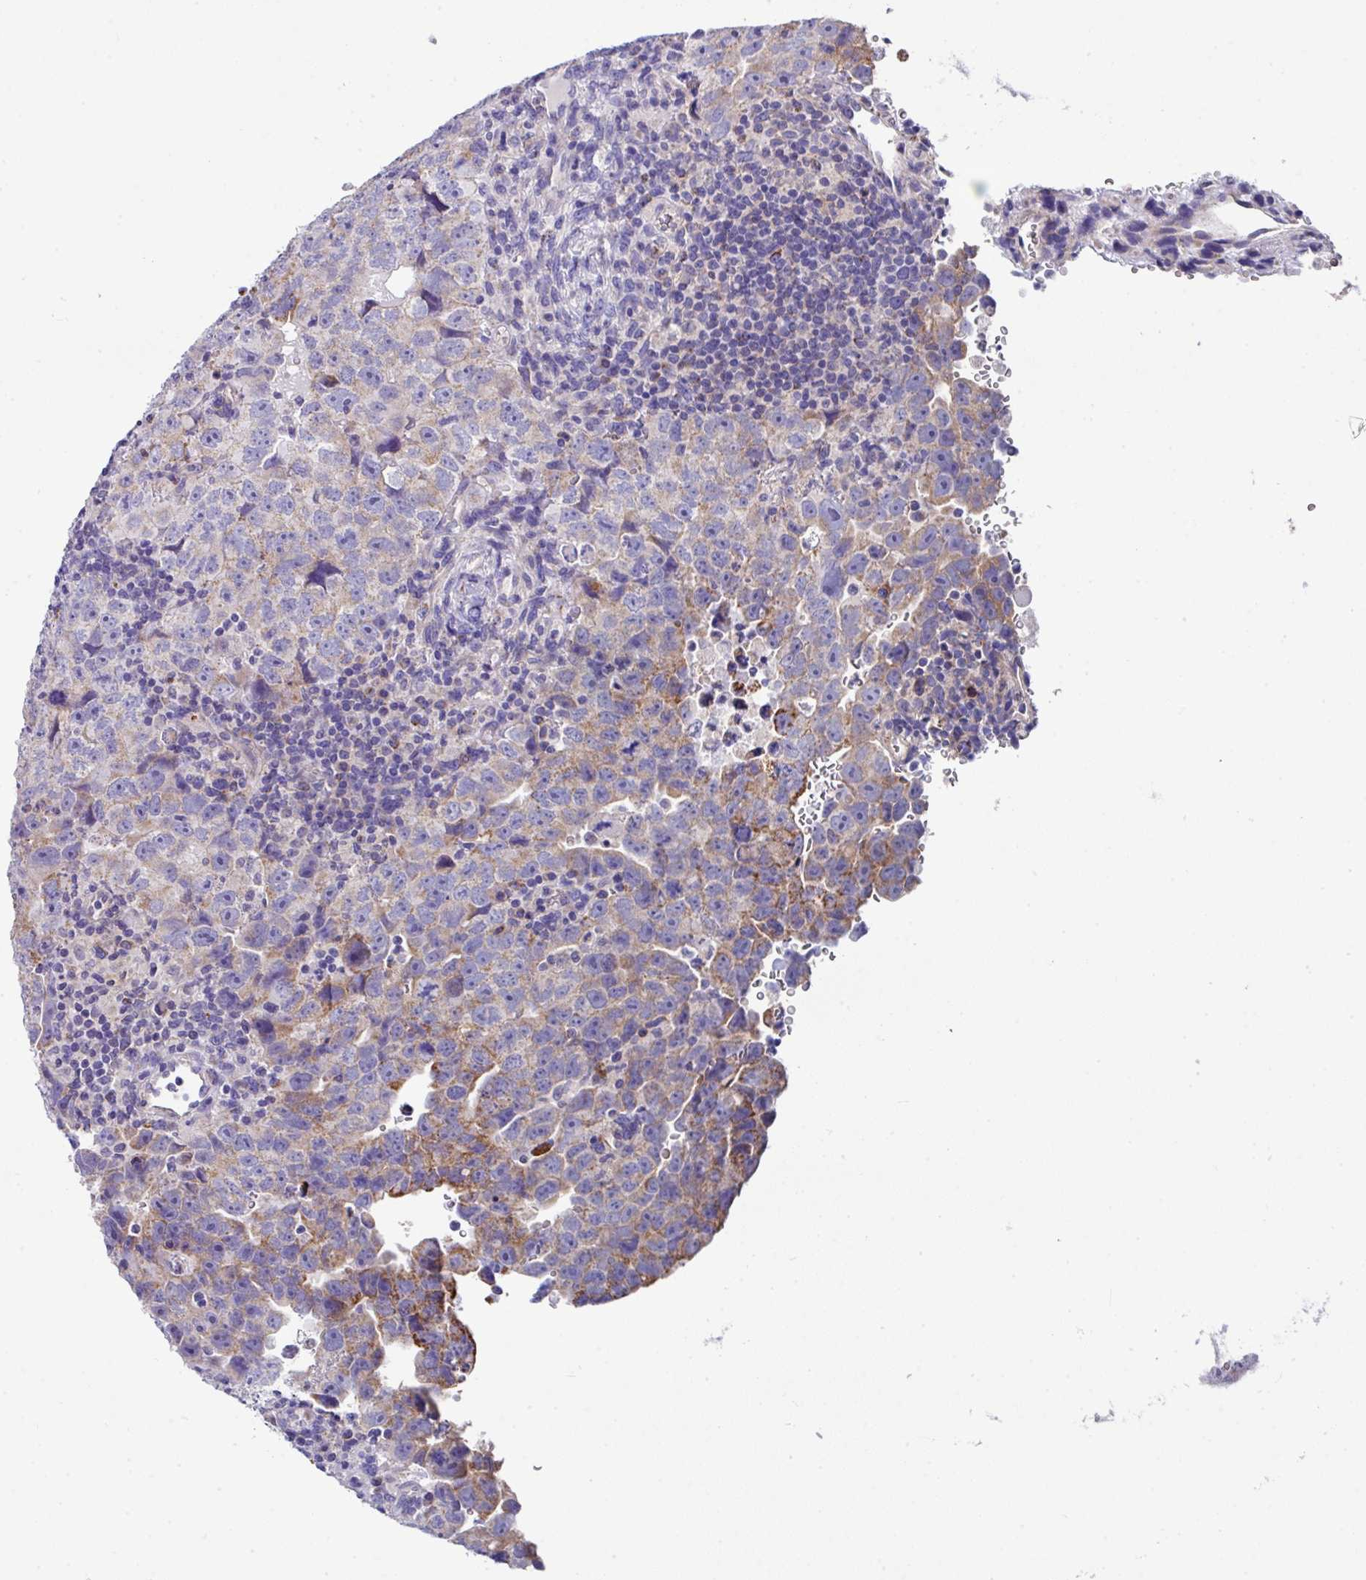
{"staining": {"intensity": "moderate", "quantity": "25%-75%", "location": "cytoplasmic/membranous"}, "tissue": "testis cancer", "cell_type": "Tumor cells", "image_type": "cancer", "snomed": [{"axis": "morphology", "description": "Carcinoma, Embryonal, NOS"}, {"axis": "topography", "description": "Testis"}], "caption": "The micrograph shows a brown stain indicating the presence of a protein in the cytoplasmic/membranous of tumor cells in testis embryonal carcinoma. (brown staining indicates protein expression, while blue staining denotes nuclei).", "gene": "CLDN1", "patient": {"sex": "male", "age": 24}}